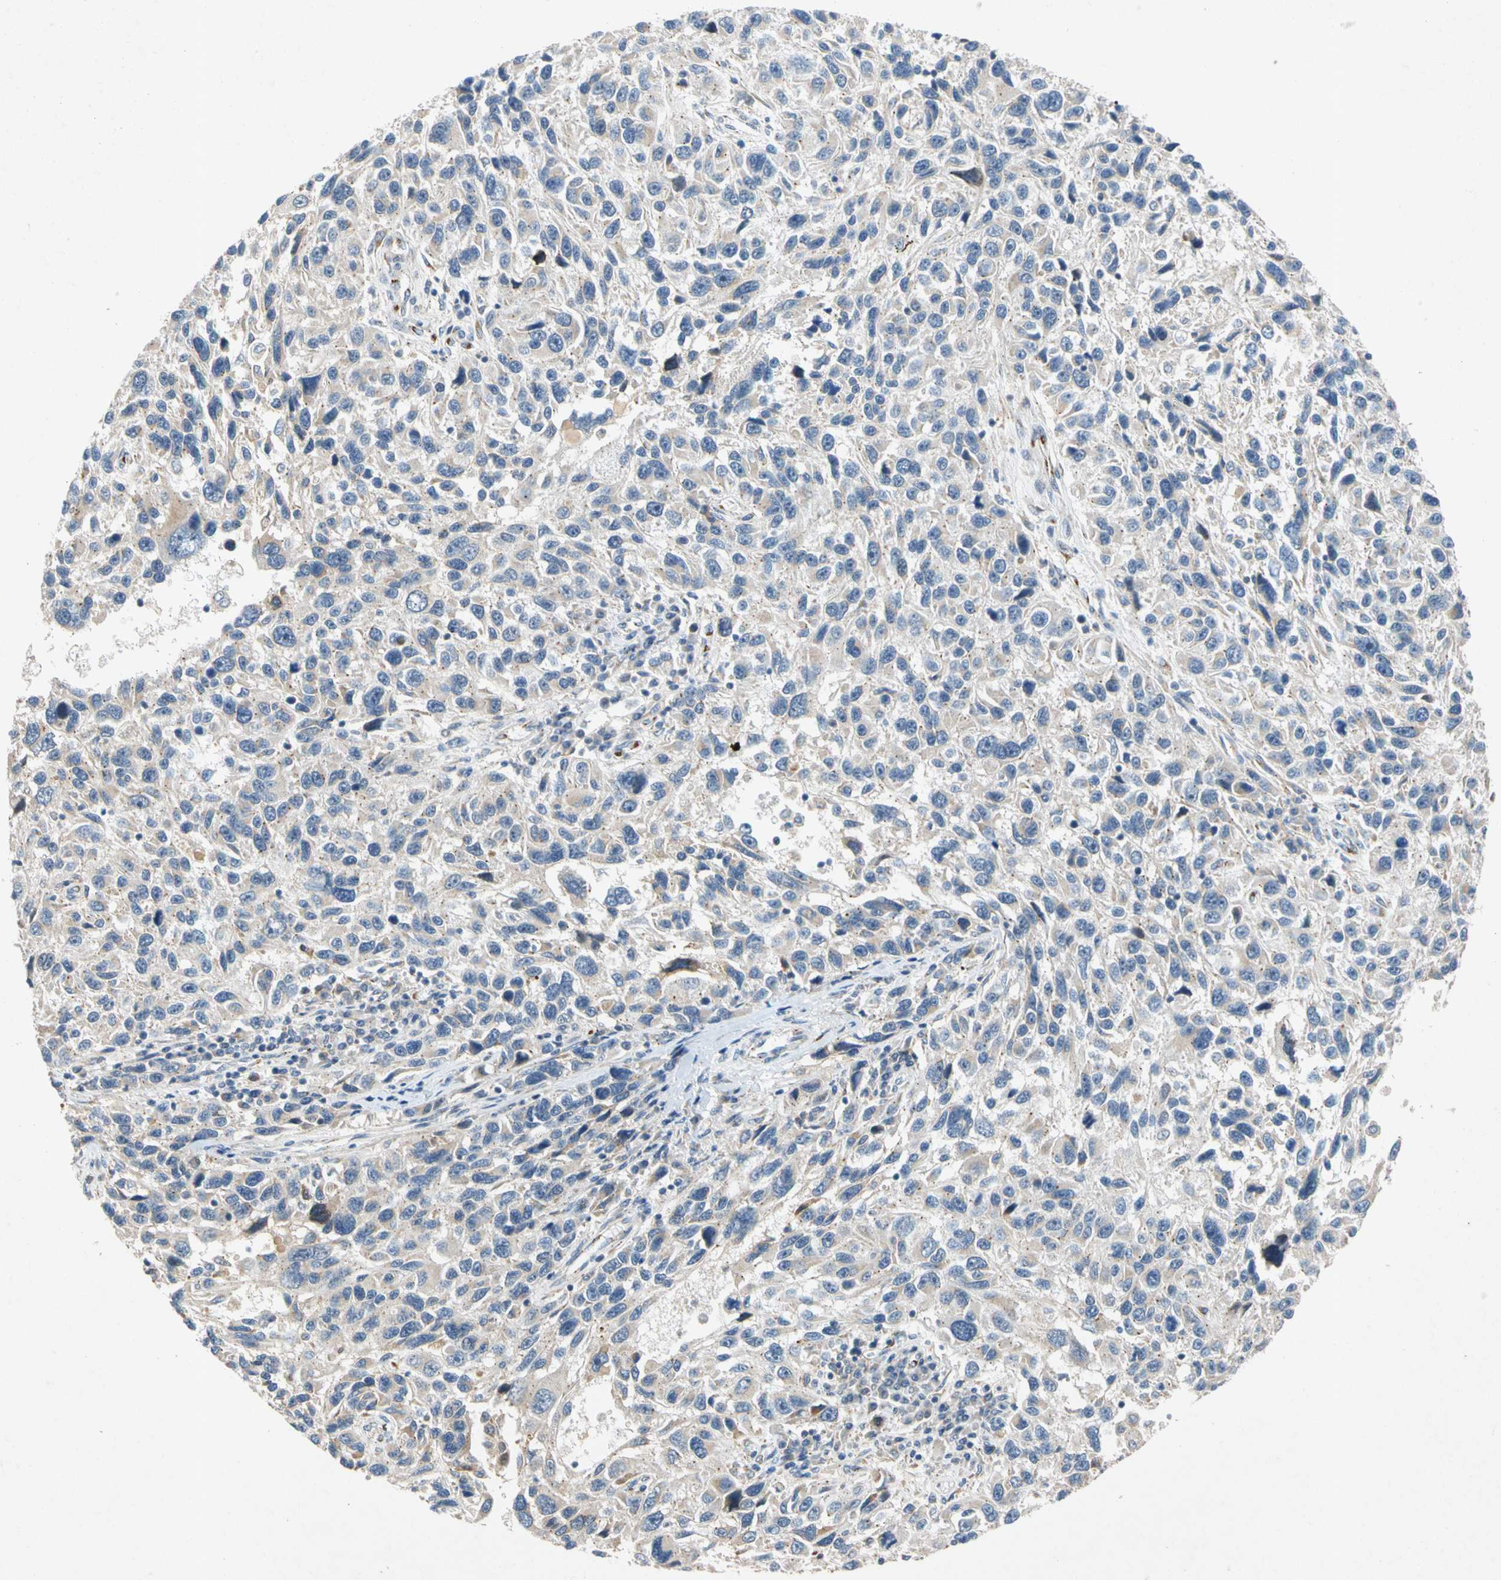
{"staining": {"intensity": "negative", "quantity": "none", "location": "none"}, "tissue": "melanoma", "cell_type": "Tumor cells", "image_type": "cancer", "snomed": [{"axis": "morphology", "description": "Malignant melanoma, NOS"}, {"axis": "topography", "description": "Skin"}], "caption": "Tumor cells are negative for brown protein staining in malignant melanoma. The staining is performed using DAB brown chromogen with nuclei counter-stained in using hematoxylin.", "gene": "GASK1B", "patient": {"sex": "male", "age": 53}}